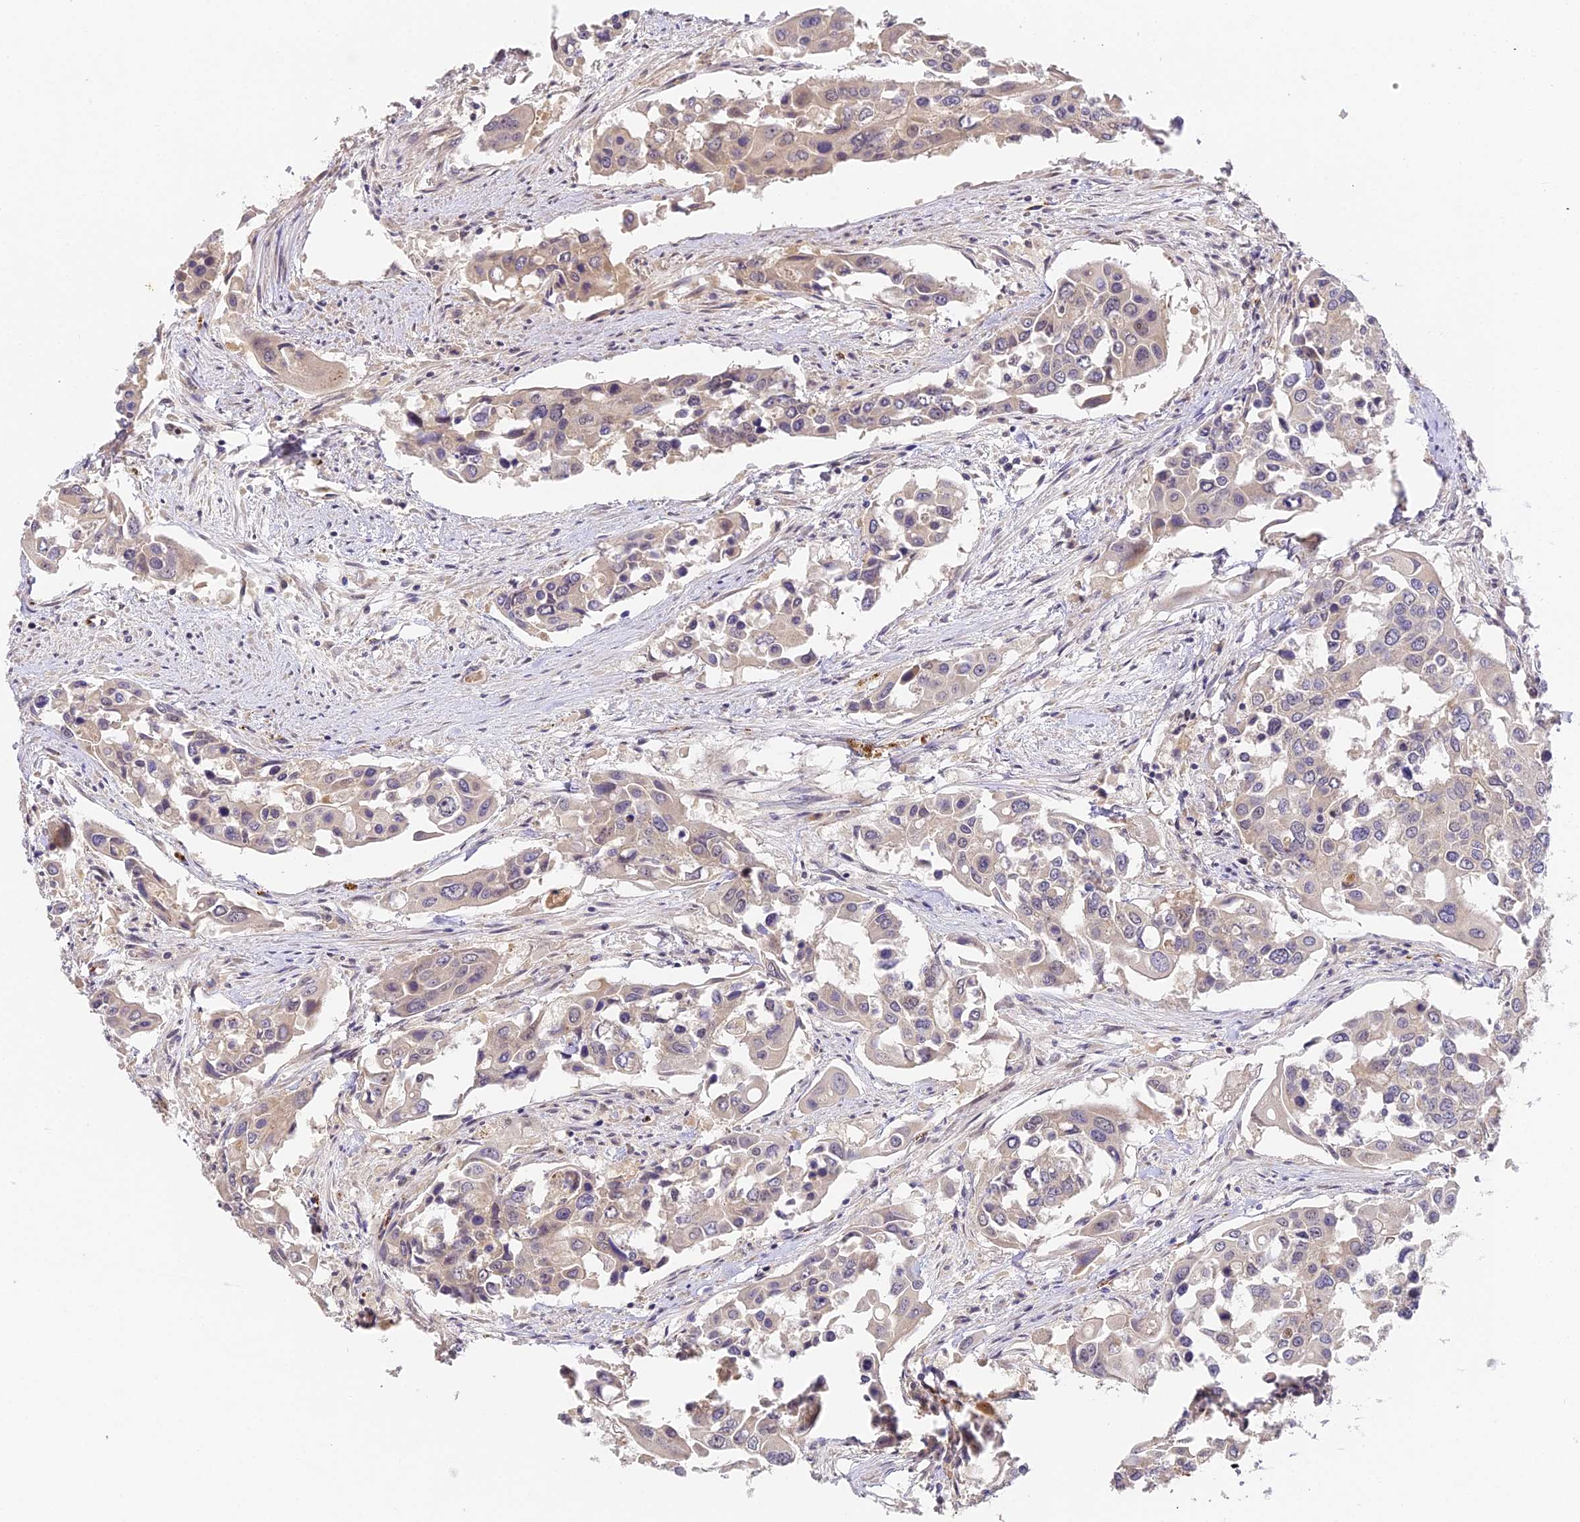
{"staining": {"intensity": "weak", "quantity": "25%-75%", "location": "cytoplasmic/membranous"}, "tissue": "colorectal cancer", "cell_type": "Tumor cells", "image_type": "cancer", "snomed": [{"axis": "morphology", "description": "Adenocarcinoma, NOS"}, {"axis": "topography", "description": "Colon"}], "caption": "IHC histopathology image of neoplastic tissue: human adenocarcinoma (colorectal) stained using immunohistochemistry exhibits low levels of weak protein expression localized specifically in the cytoplasmic/membranous of tumor cells, appearing as a cytoplasmic/membranous brown color.", "gene": "DNAAF10", "patient": {"sex": "male", "age": 77}}